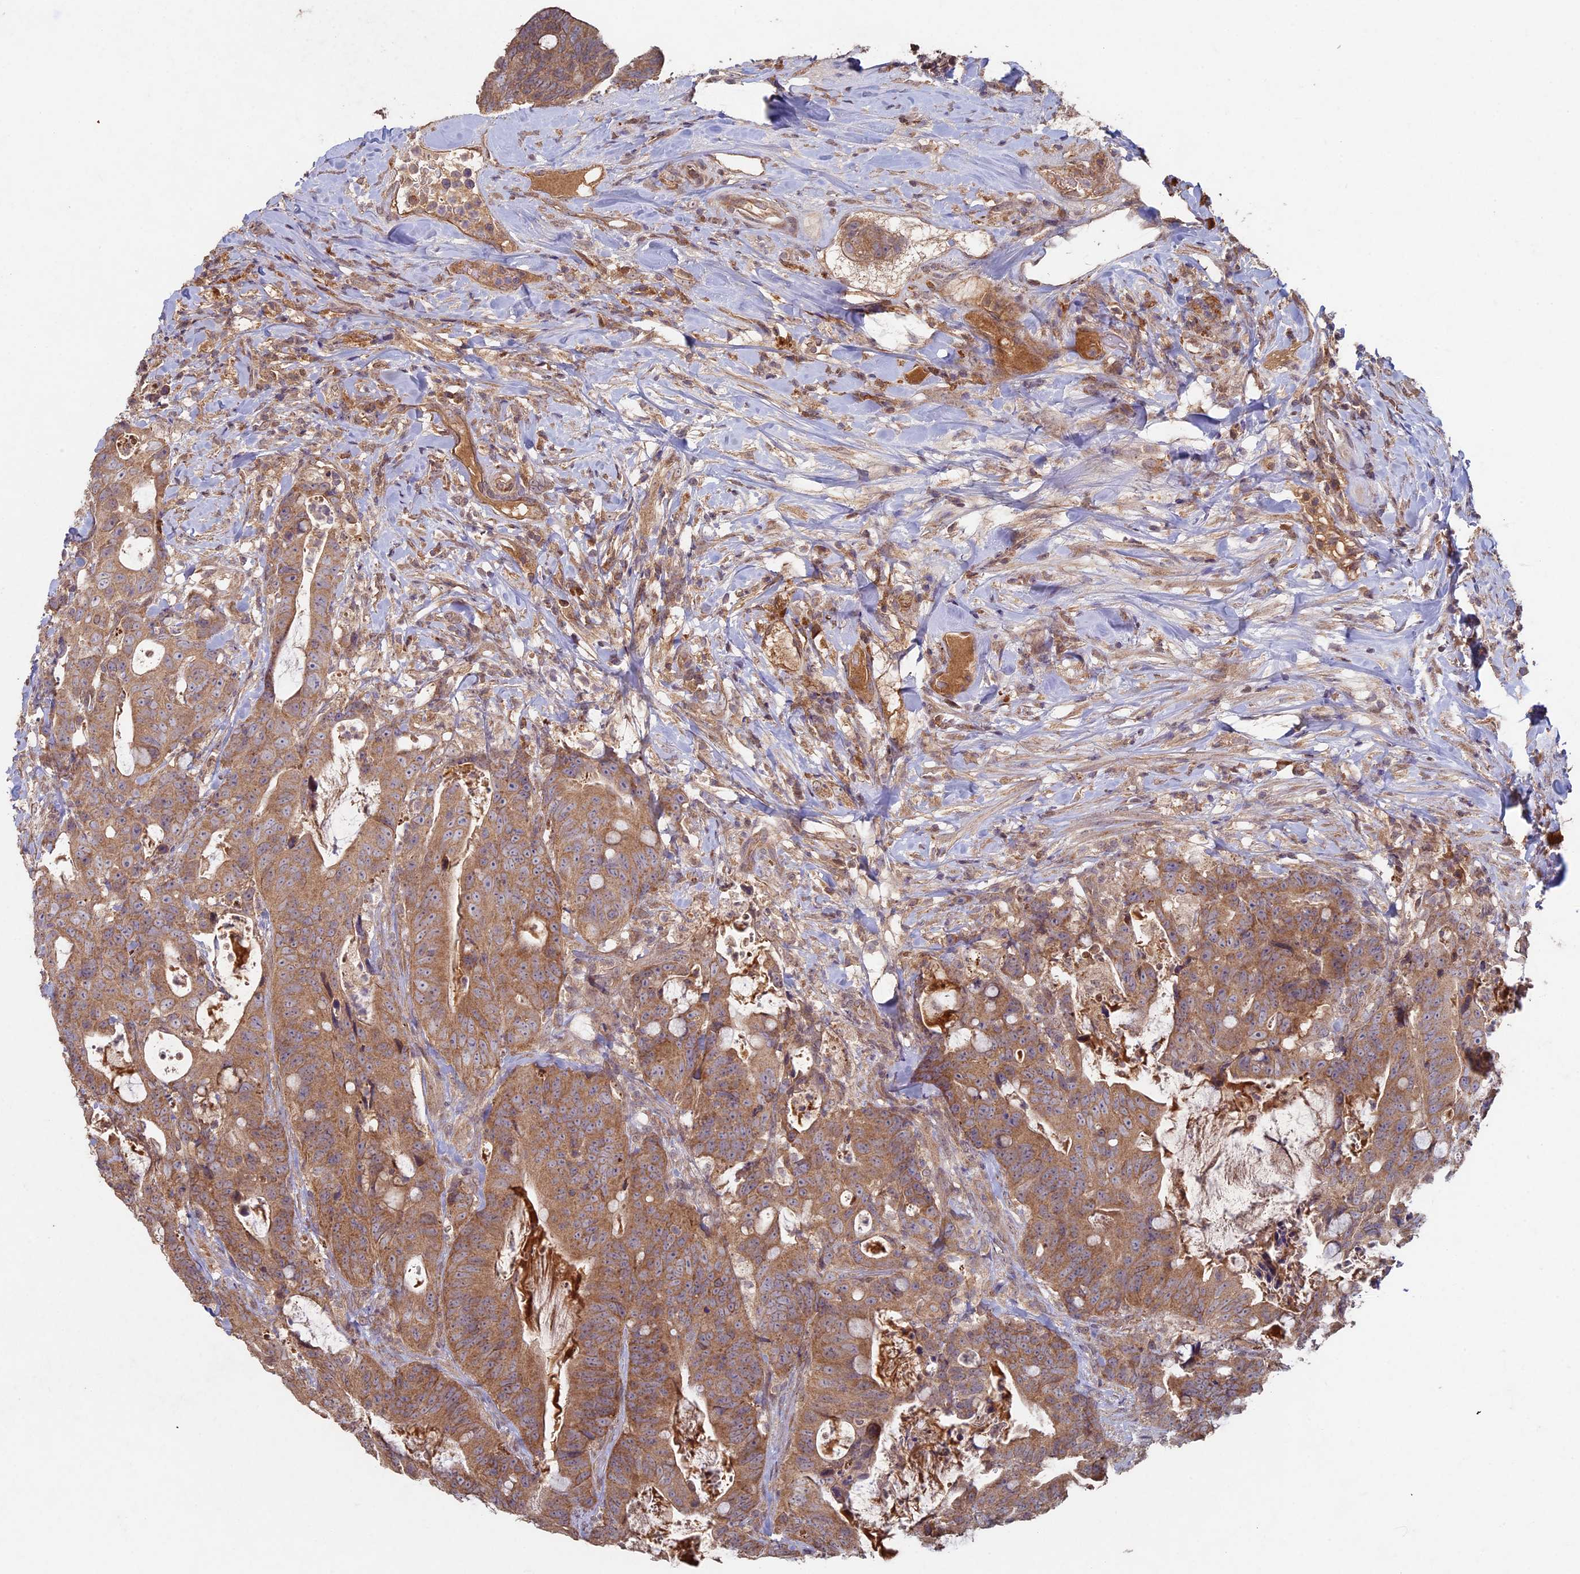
{"staining": {"intensity": "moderate", "quantity": ">75%", "location": "cytoplasmic/membranous"}, "tissue": "colorectal cancer", "cell_type": "Tumor cells", "image_type": "cancer", "snomed": [{"axis": "morphology", "description": "Adenocarcinoma, NOS"}, {"axis": "topography", "description": "Colon"}], "caption": "A medium amount of moderate cytoplasmic/membranous staining is appreciated in about >75% of tumor cells in colorectal adenocarcinoma tissue.", "gene": "RCCD1", "patient": {"sex": "female", "age": 82}}